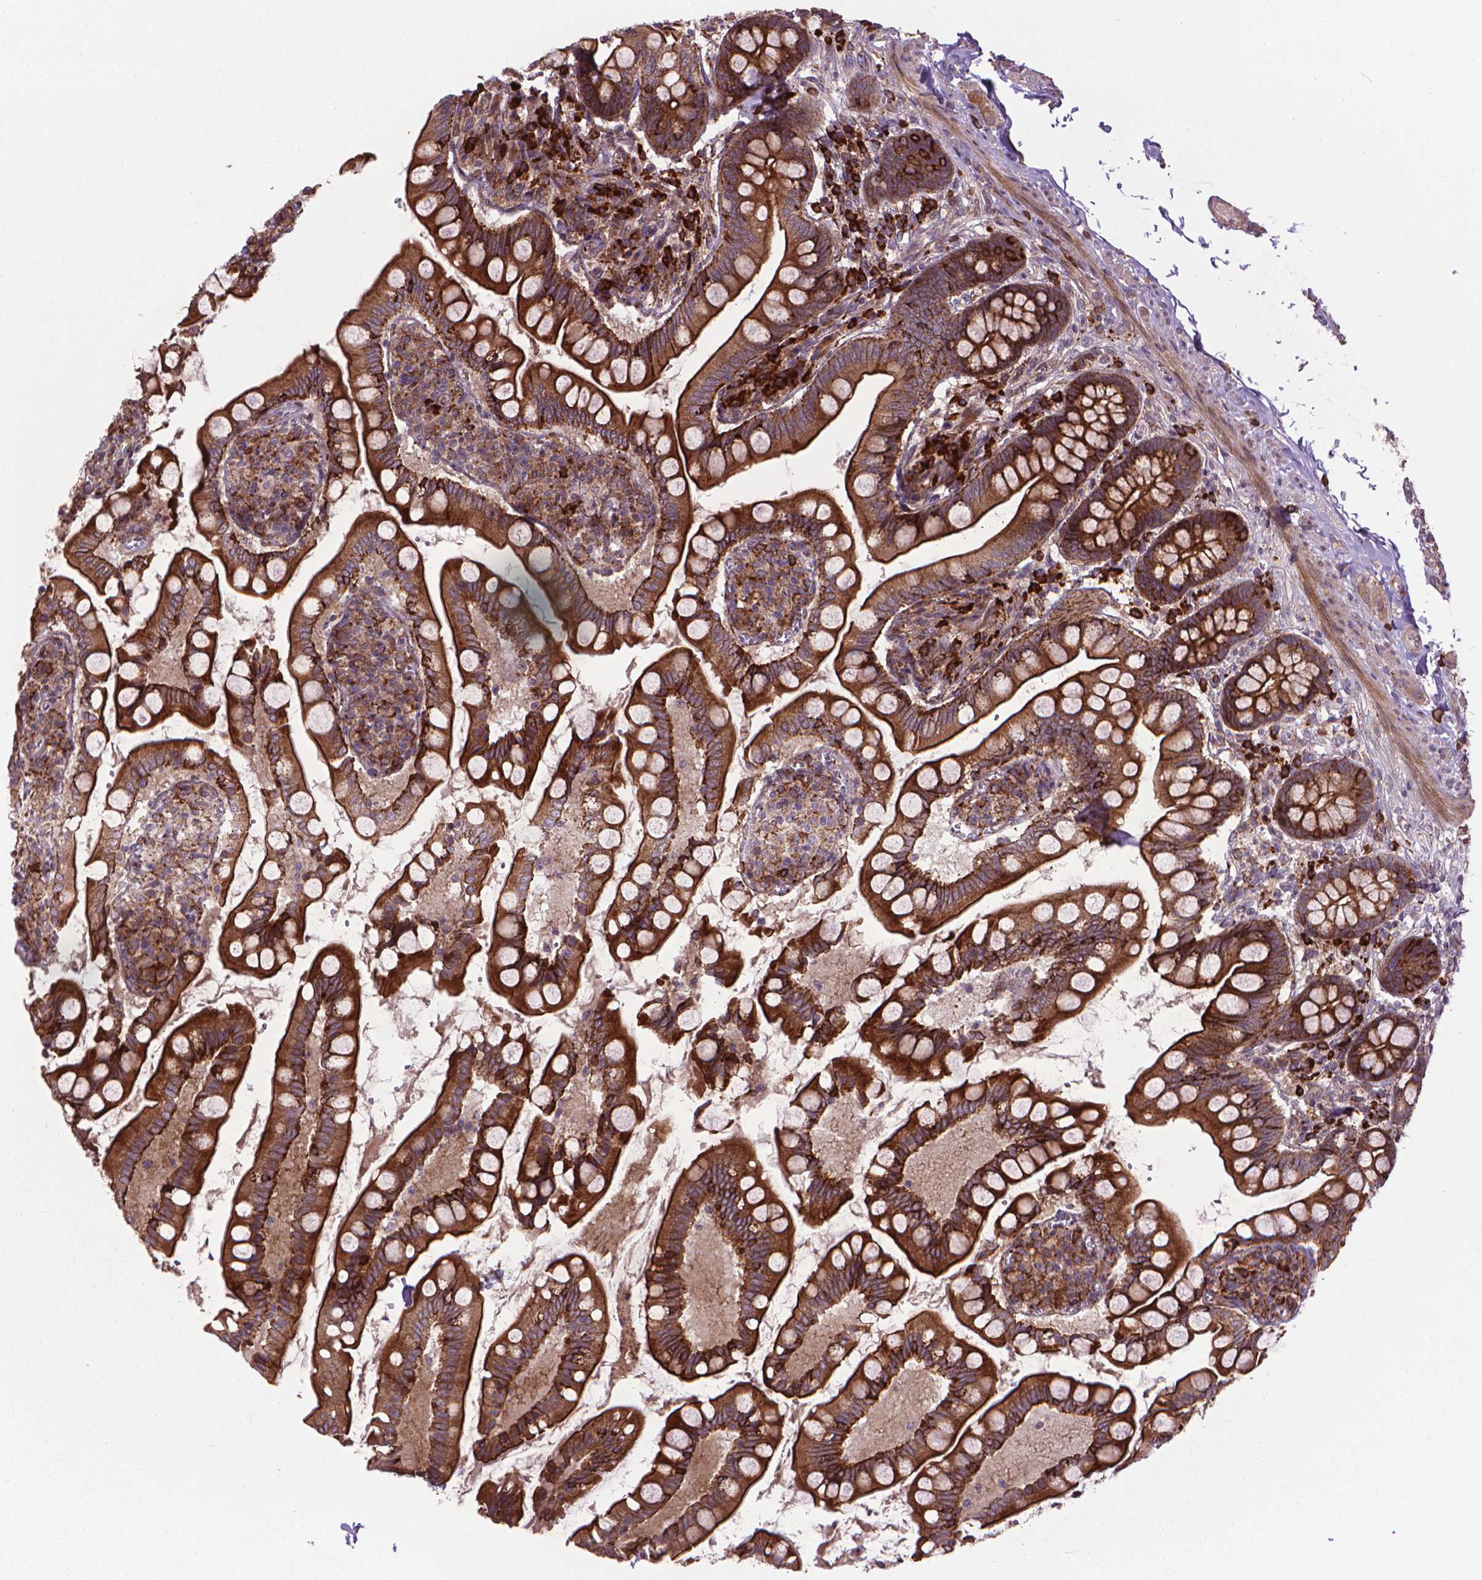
{"staining": {"intensity": "strong", "quantity": ">75%", "location": "cytoplasmic/membranous"}, "tissue": "small intestine", "cell_type": "Glandular cells", "image_type": "normal", "snomed": [{"axis": "morphology", "description": "Normal tissue, NOS"}, {"axis": "topography", "description": "Small intestine"}], "caption": "Unremarkable small intestine shows strong cytoplasmic/membranous staining in approximately >75% of glandular cells.", "gene": "MYH14", "patient": {"sex": "female", "age": 56}}